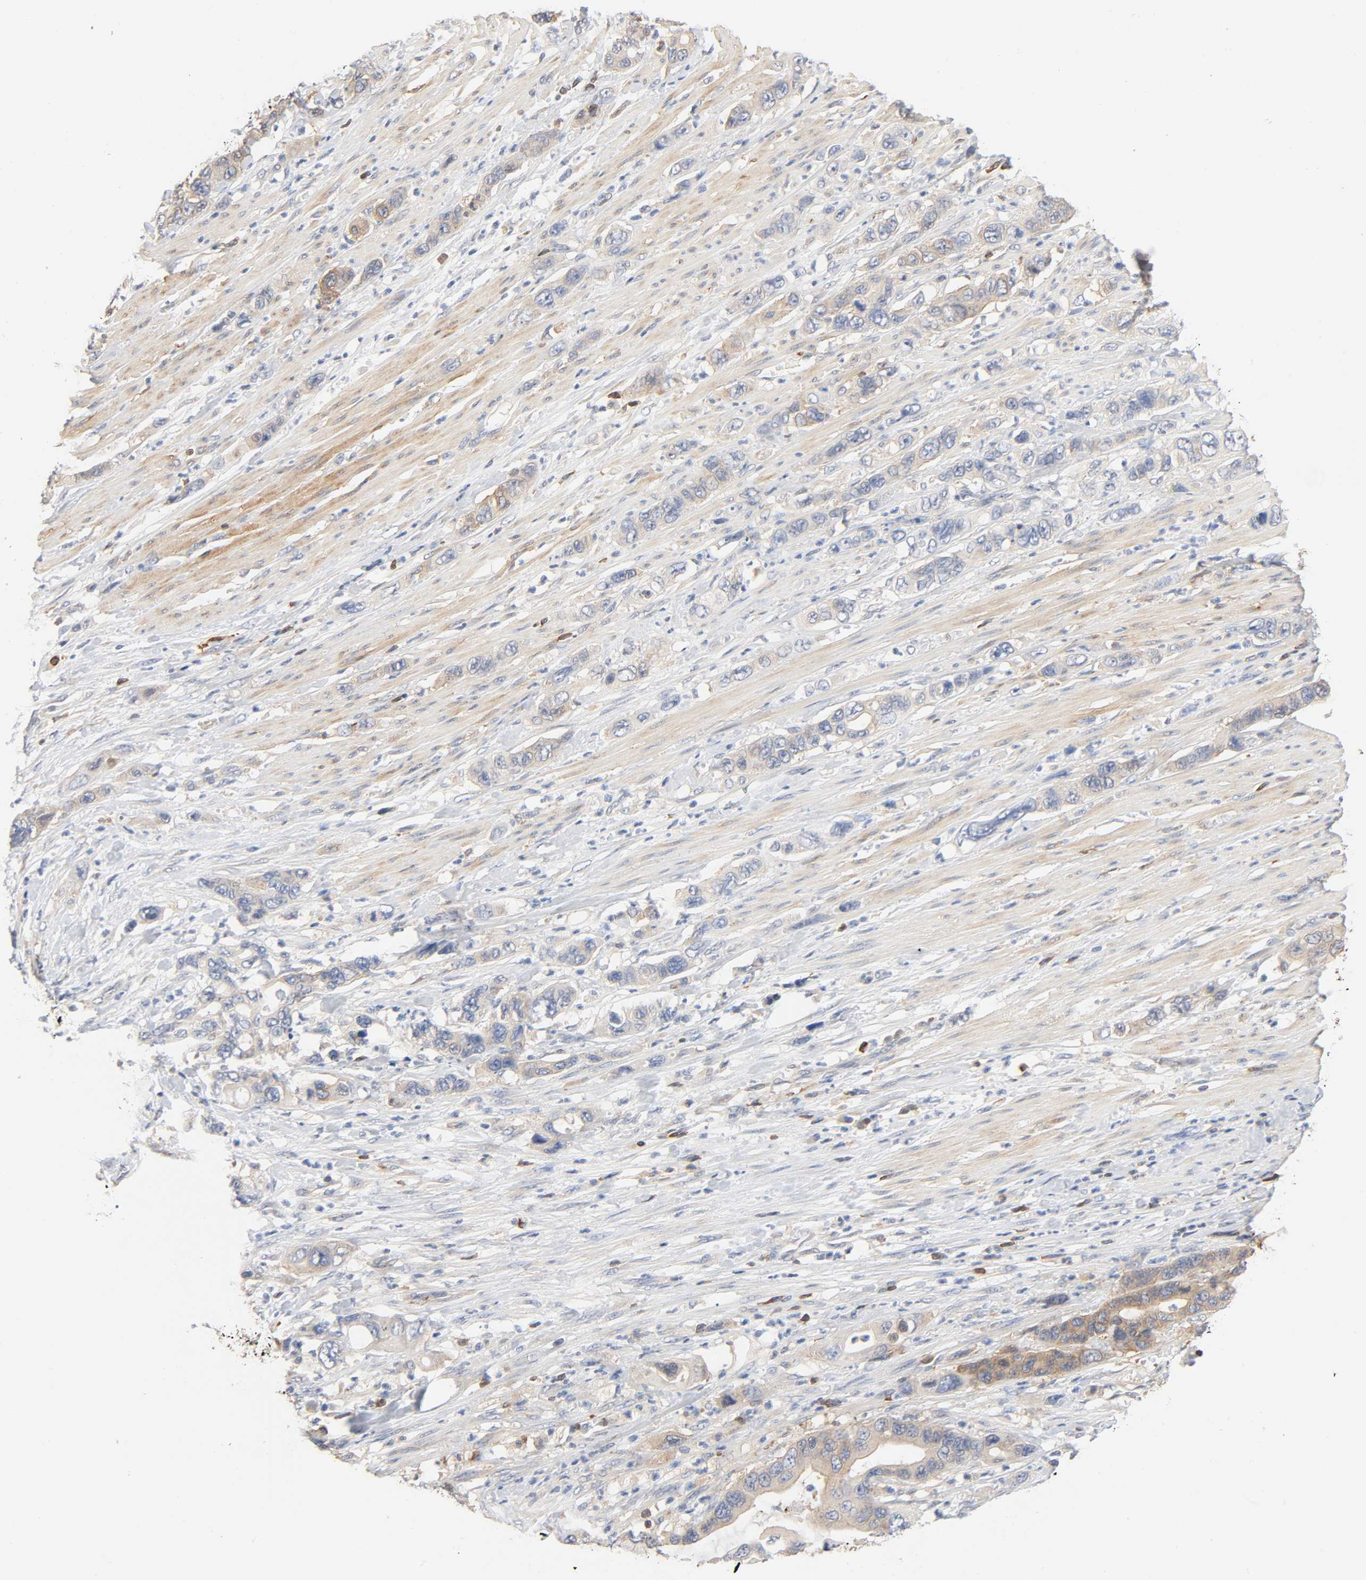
{"staining": {"intensity": "moderate", "quantity": ">75%", "location": "cytoplasmic/membranous"}, "tissue": "pancreatic cancer", "cell_type": "Tumor cells", "image_type": "cancer", "snomed": [{"axis": "morphology", "description": "Adenocarcinoma, NOS"}, {"axis": "topography", "description": "Pancreas"}], "caption": "Protein staining of adenocarcinoma (pancreatic) tissue shows moderate cytoplasmic/membranous expression in approximately >75% of tumor cells. (brown staining indicates protein expression, while blue staining denotes nuclei).", "gene": "BIN1", "patient": {"sex": "female", "age": 71}}